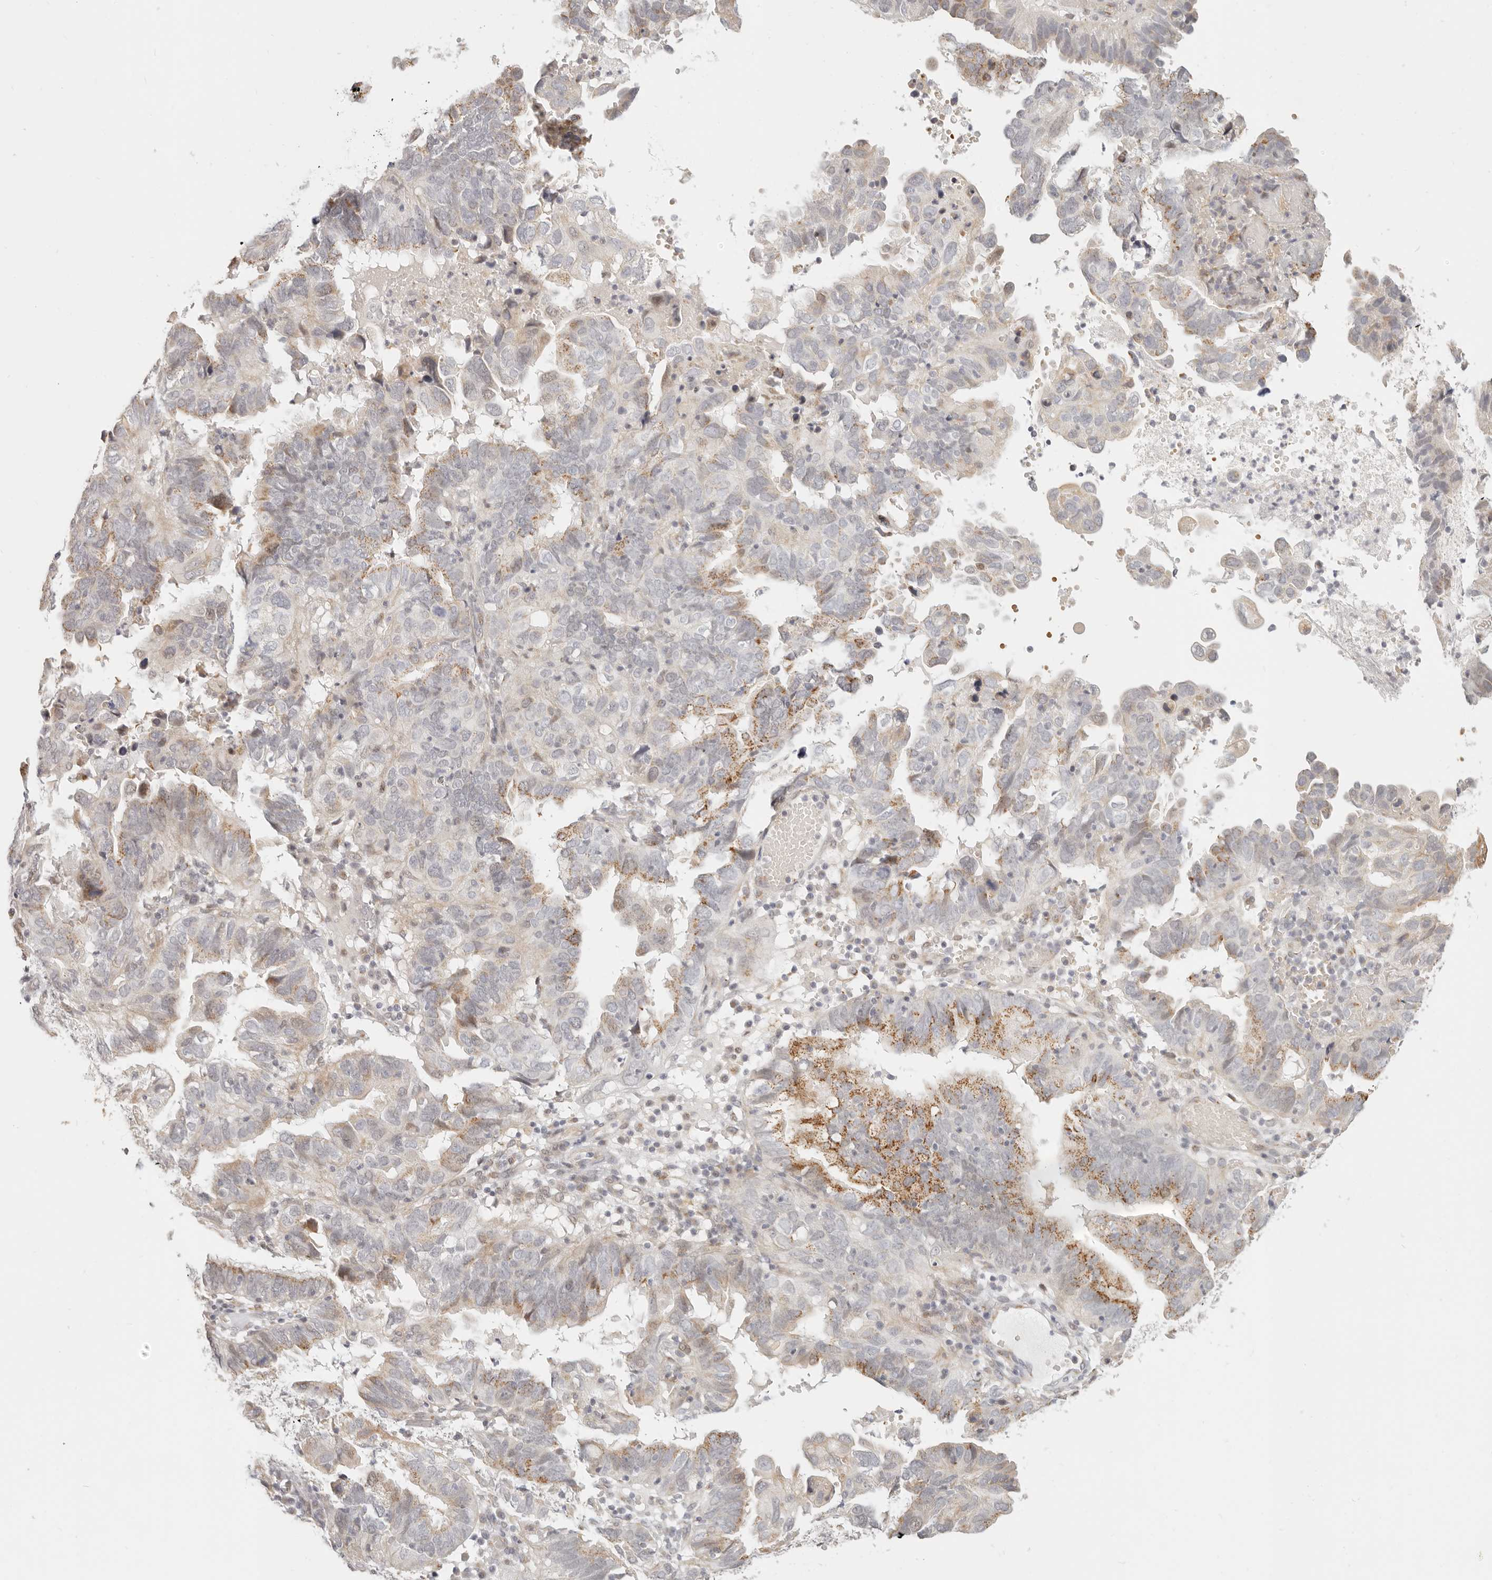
{"staining": {"intensity": "moderate", "quantity": "25%-75%", "location": "cytoplasmic/membranous"}, "tissue": "endometrial cancer", "cell_type": "Tumor cells", "image_type": "cancer", "snomed": [{"axis": "morphology", "description": "Adenocarcinoma, NOS"}, {"axis": "topography", "description": "Uterus"}], "caption": "Endometrial cancer (adenocarcinoma) was stained to show a protein in brown. There is medium levels of moderate cytoplasmic/membranous staining in about 25%-75% of tumor cells.", "gene": "FAM20B", "patient": {"sex": "female", "age": 77}}